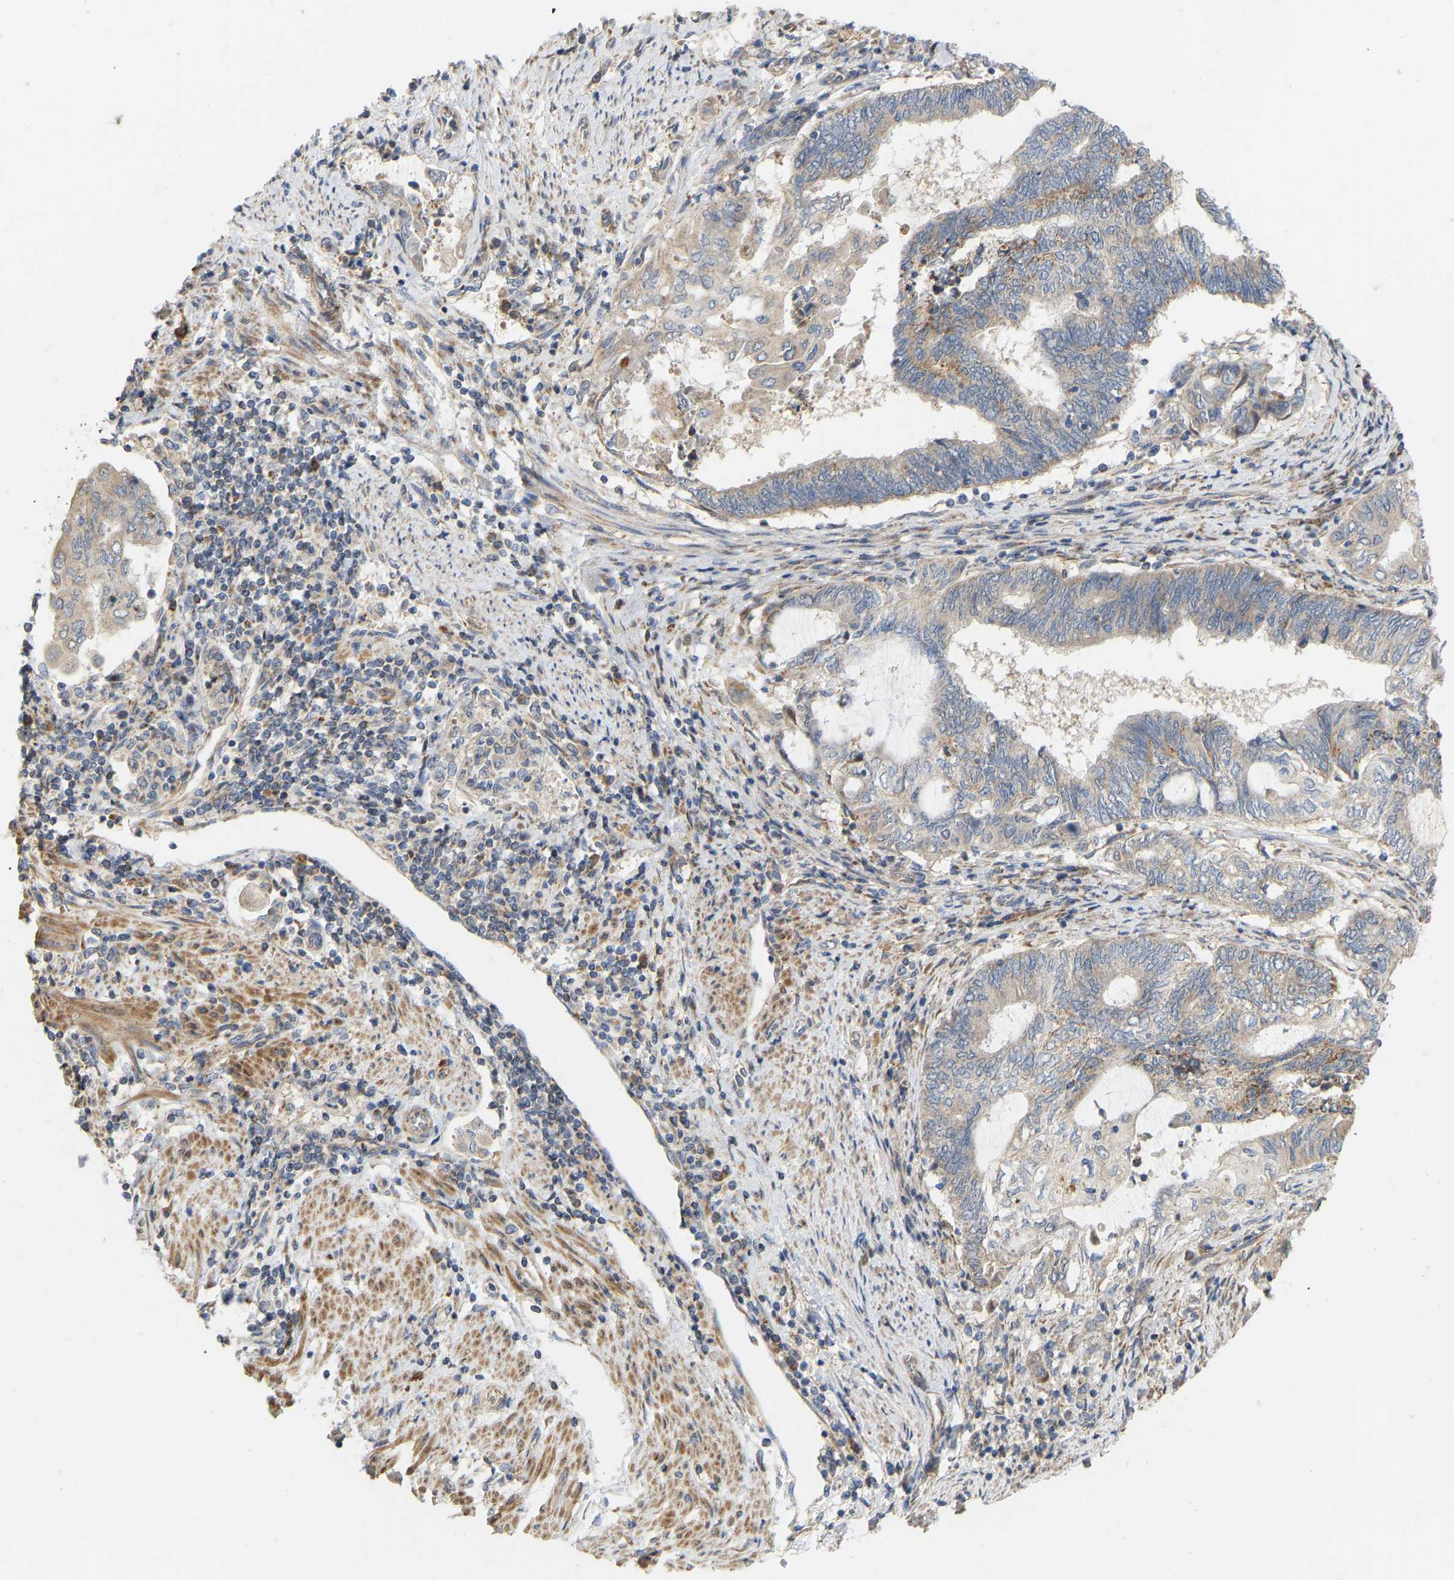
{"staining": {"intensity": "weak", "quantity": "<25%", "location": "cytoplasmic/membranous"}, "tissue": "endometrial cancer", "cell_type": "Tumor cells", "image_type": "cancer", "snomed": [{"axis": "morphology", "description": "Adenocarcinoma, NOS"}, {"axis": "topography", "description": "Uterus"}, {"axis": "topography", "description": "Endometrium"}], "caption": "IHC of adenocarcinoma (endometrial) displays no expression in tumor cells.", "gene": "HACD2", "patient": {"sex": "female", "age": 70}}